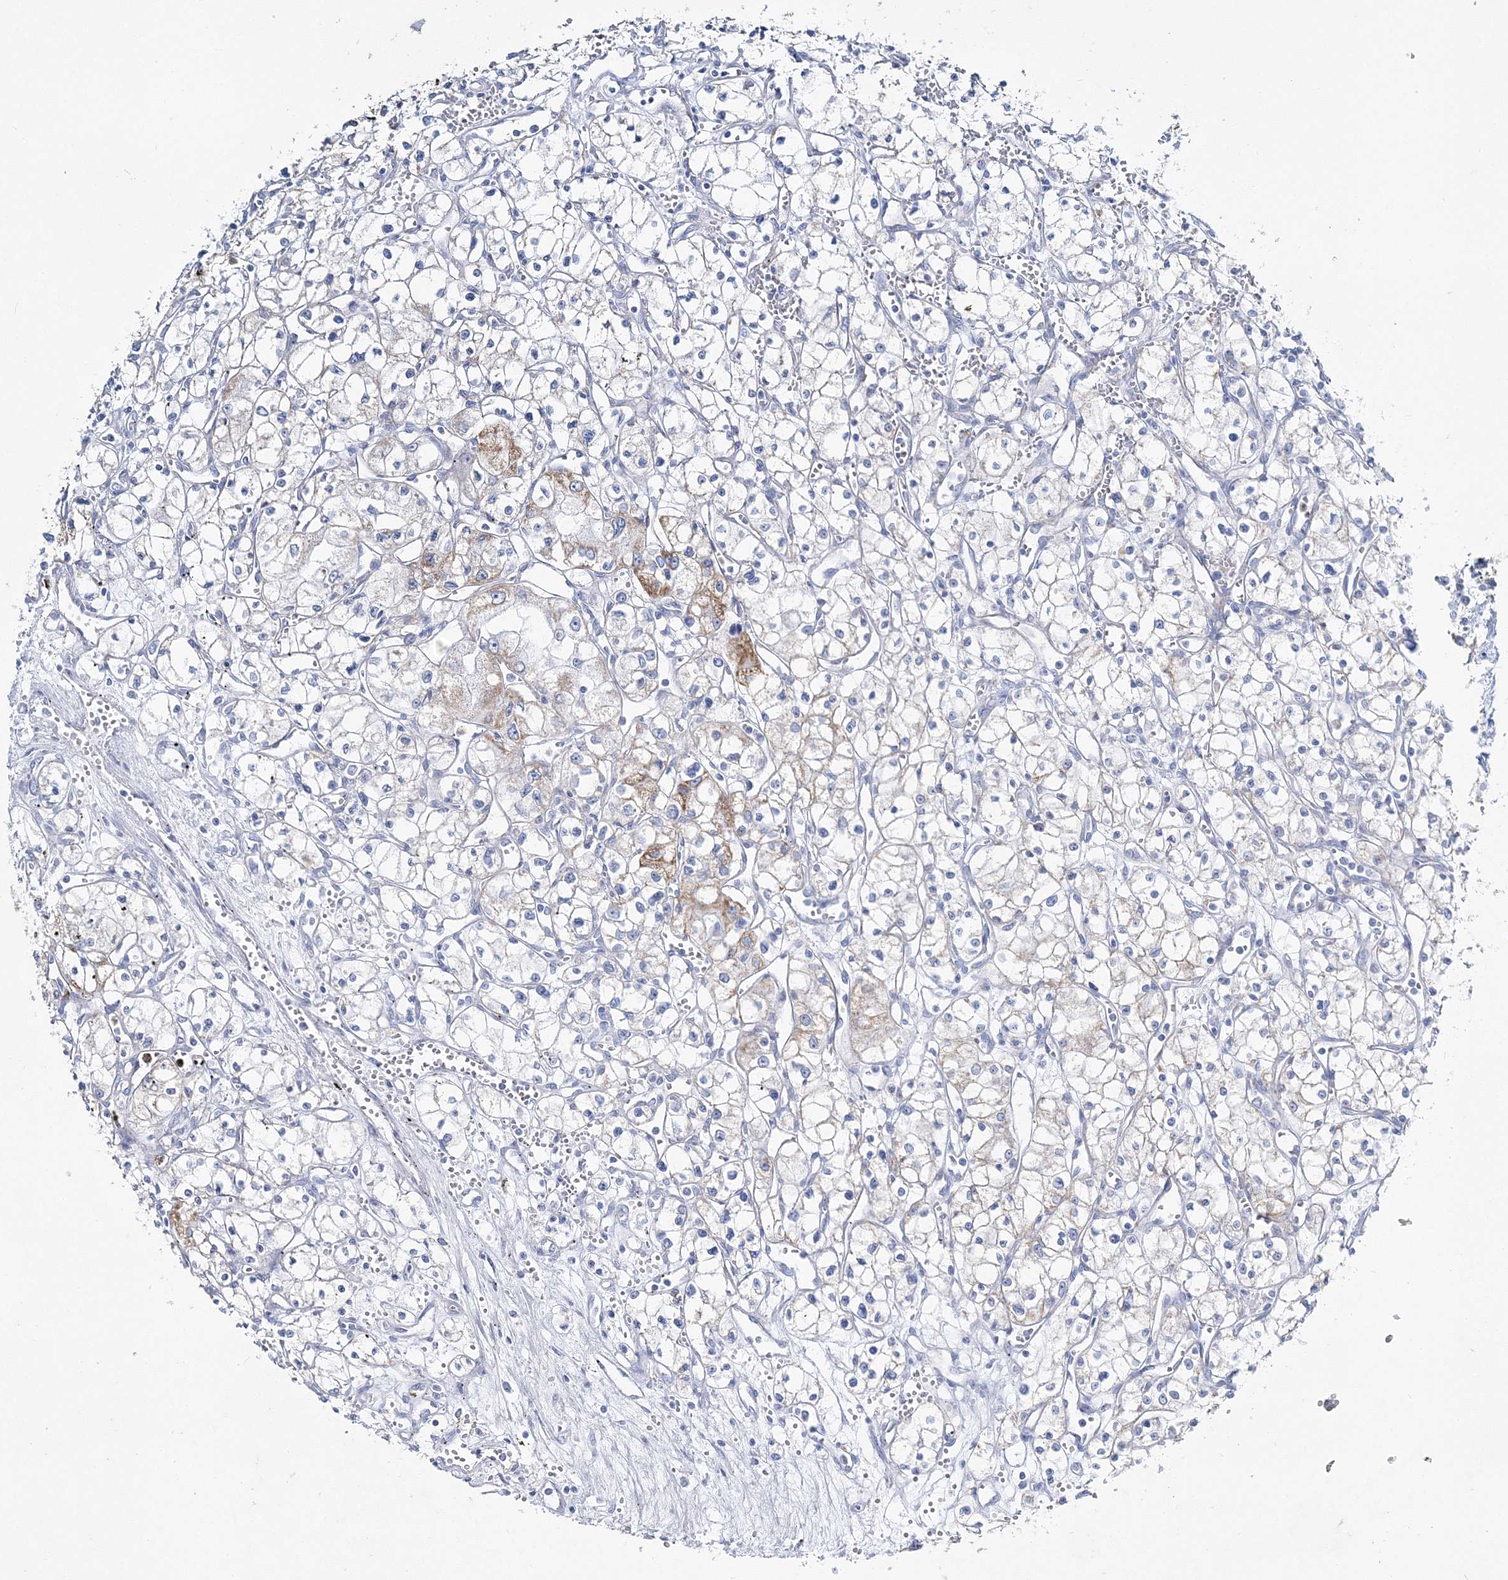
{"staining": {"intensity": "moderate", "quantity": "<25%", "location": "cytoplasmic/membranous"}, "tissue": "renal cancer", "cell_type": "Tumor cells", "image_type": "cancer", "snomed": [{"axis": "morphology", "description": "Adenocarcinoma, NOS"}, {"axis": "topography", "description": "Kidney"}], "caption": "Immunohistochemical staining of human renal adenocarcinoma exhibits moderate cytoplasmic/membranous protein staining in about <25% of tumor cells.", "gene": "HIBCH", "patient": {"sex": "male", "age": 59}}